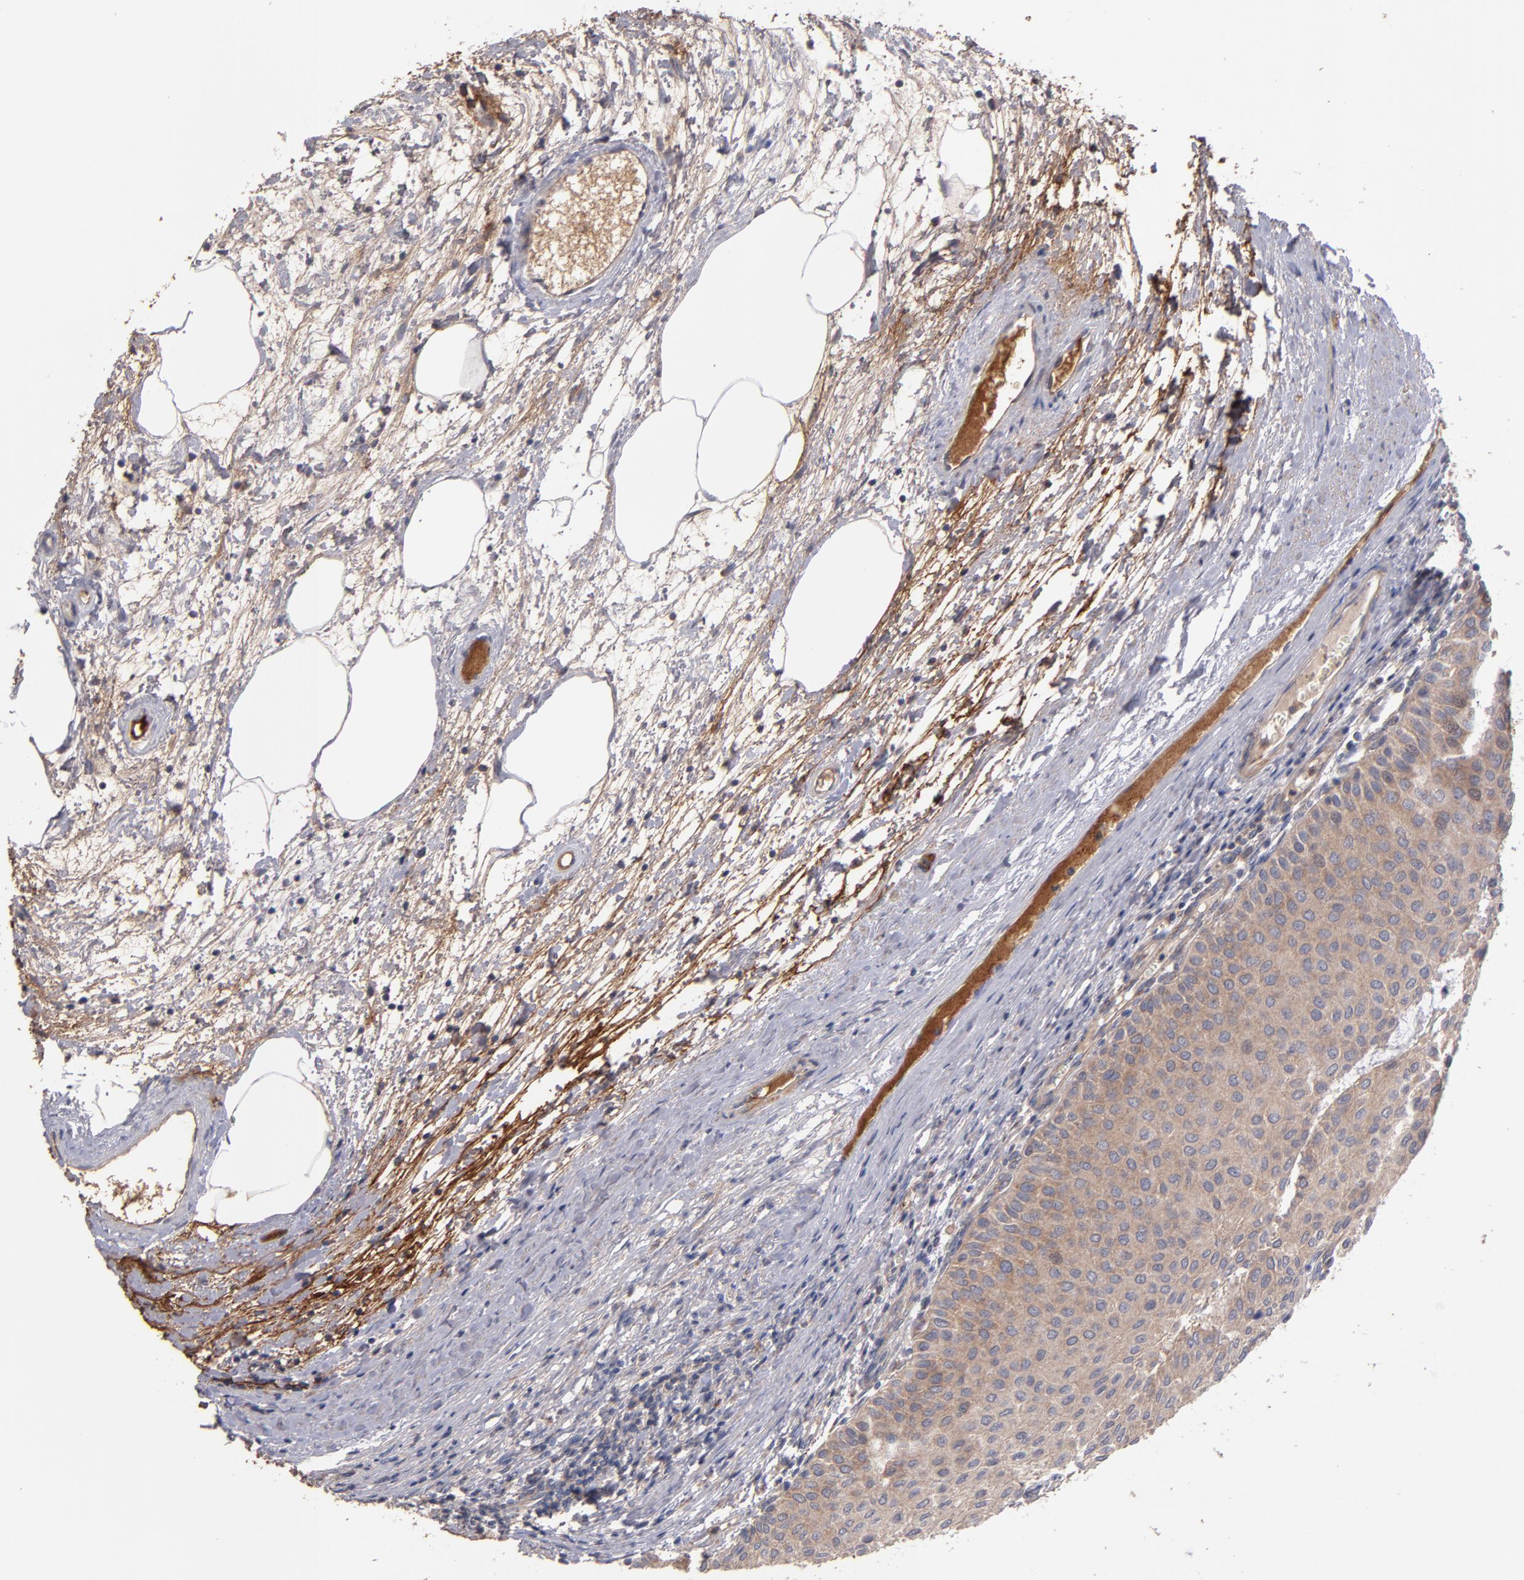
{"staining": {"intensity": "moderate", "quantity": ">75%", "location": "cytoplasmic/membranous"}, "tissue": "urothelial cancer", "cell_type": "Tumor cells", "image_type": "cancer", "snomed": [{"axis": "morphology", "description": "Urothelial carcinoma, Low grade"}, {"axis": "topography", "description": "Urinary bladder"}], "caption": "Moderate cytoplasmic/membranous protein expression is present in about >75% of tumor cells in urothelial cancer. (DAB IHC with brightfield microscopy, high magnification).", "gene": "DACT1", "patient": {"sex": "male", "age": 64}}